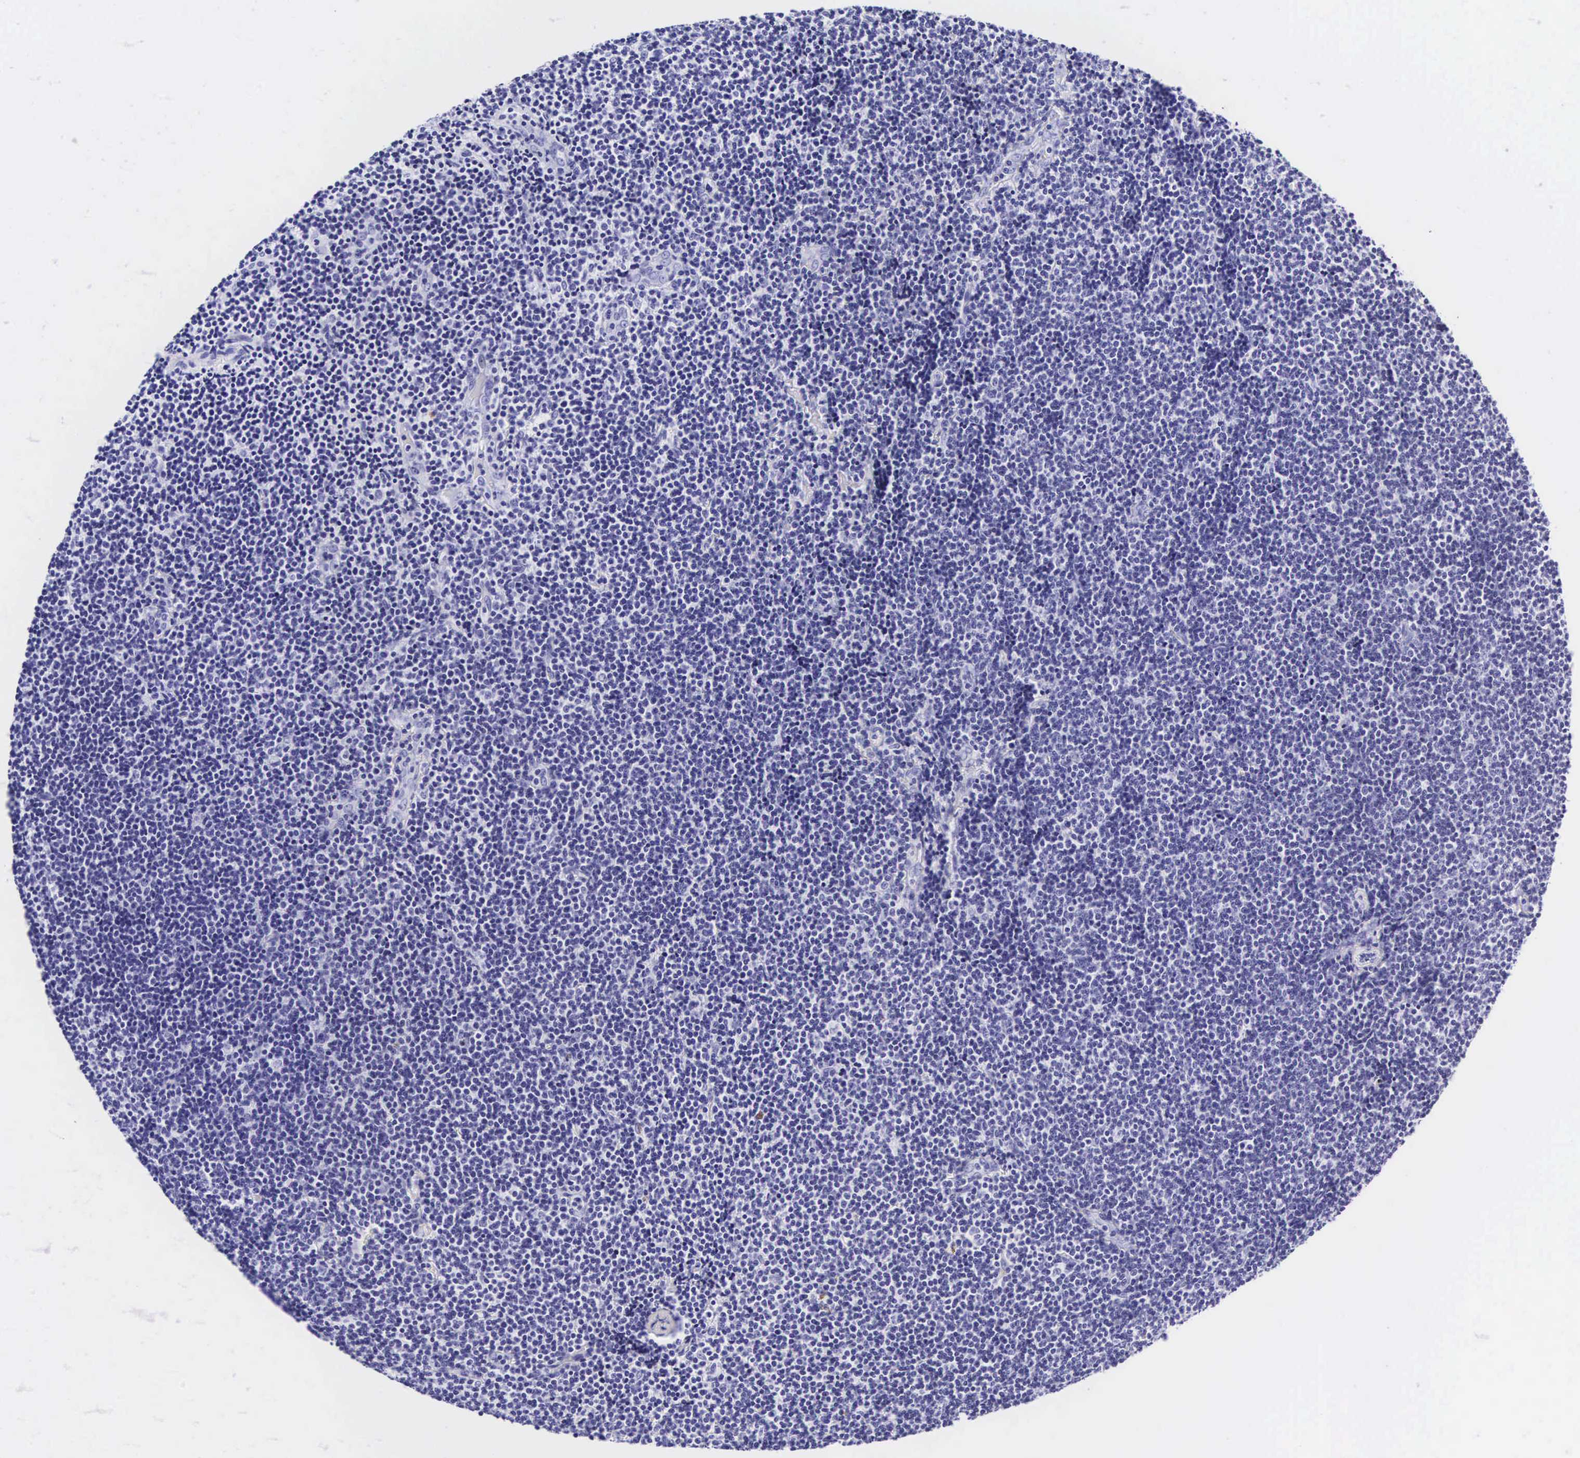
{"staining": {"intensity": "negative", "quantity": "none", "location": "none"}, "tissue": "lymphoma", "cell_type": "Tumor cells", "image_type": "cancer", "snomed": [{"axis": "morphology", "description": "Malignant lymphoma, non-Hodgkin's type, Low grade"}, {"axis": "topography", "description": "Lymph node"}], "caption": "DAB (3,3'-diaminobenzidine) immunohistochemical staining of human lymphoma shows no significant positivity in tumor cells. (DAB IHC, high magnification).", "gene": "CD1A", "patient": {"sex": "female", "age": 51}}